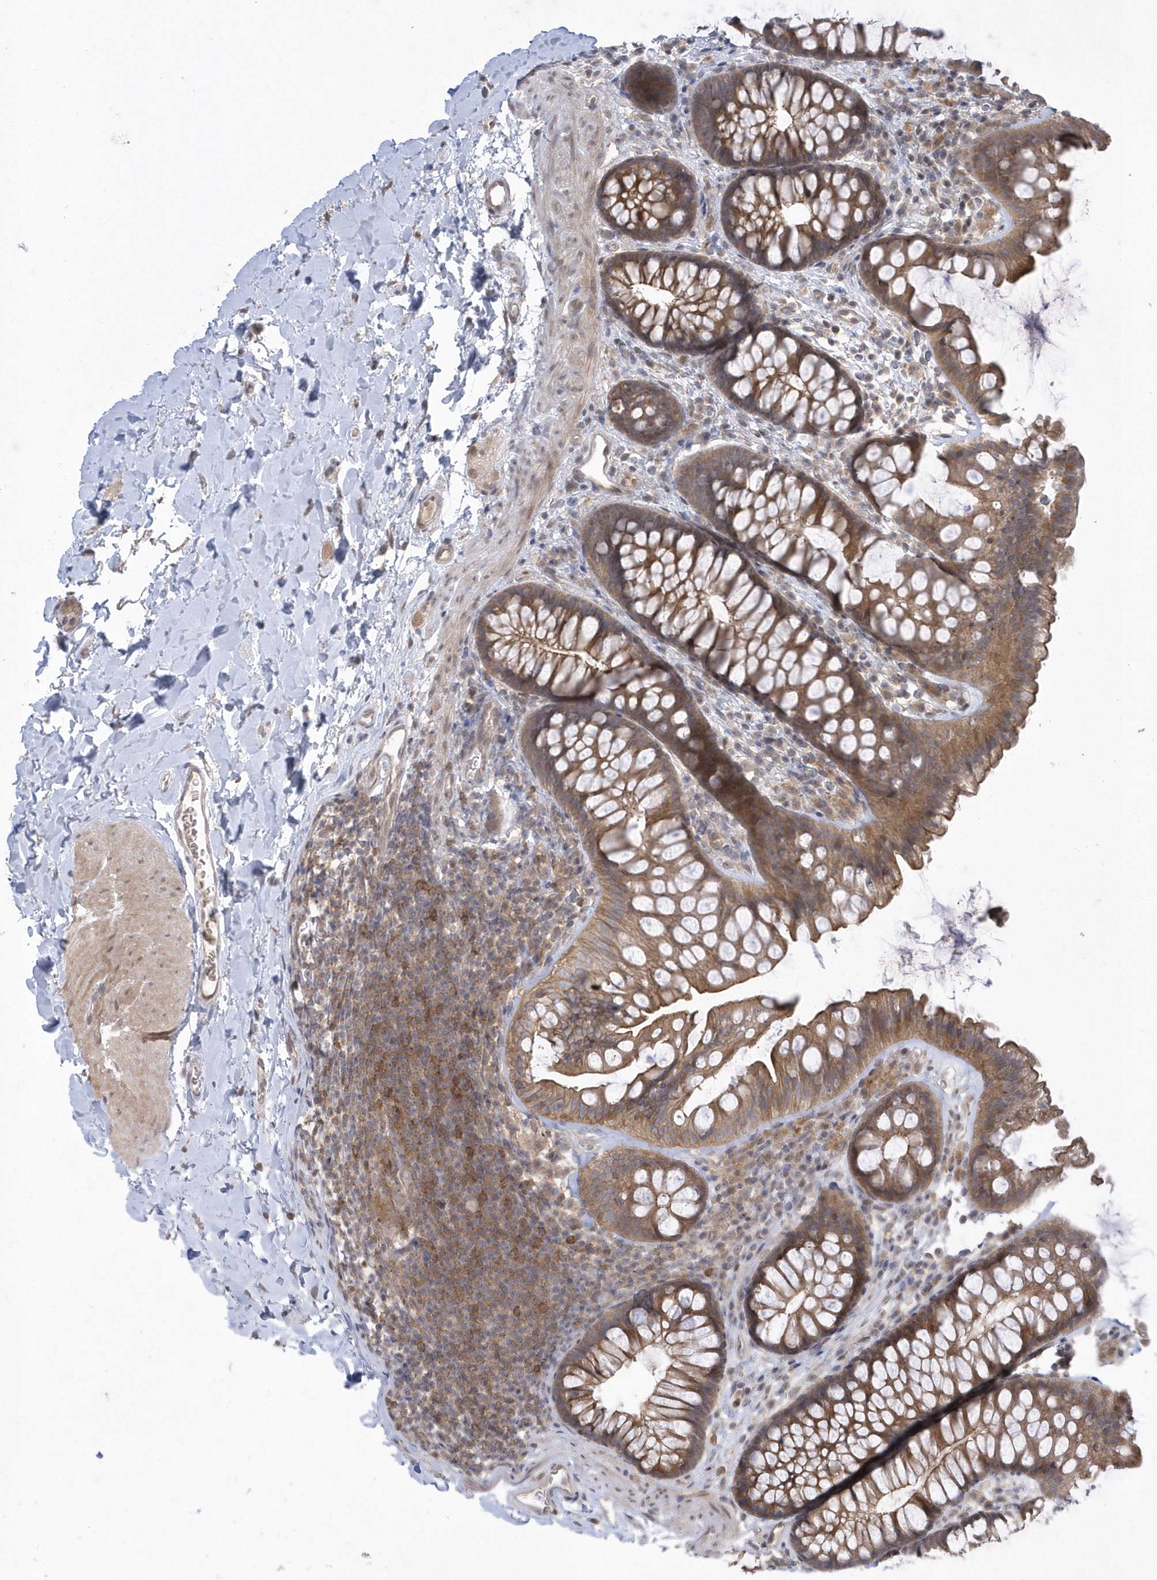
{"staining": {"intensity": "weak", "quantity": ">75%", "location": "cytoplasmic/membranous"}, "tissue": "colon", "cell_type": "Endothelial cells", "image_type": "normal", "snomed": [{"axis": "morphology", "description": "Normal tissue, NOS"}, {"axis": "topography", "description": "Colon"}], "caption": "Endothelial cells demonstrate weak cytoplasmic/membranous expression in approximately >75% of cells in benign colon. The protein is stained brown, and the nuclei are stained in blue (DAB (3,3'-diaminobenzidine) IHC with brightfield microscopy, high magnification).", "gene": "ZC3H12D", "patient": {"sex": "female", "age": 62}}